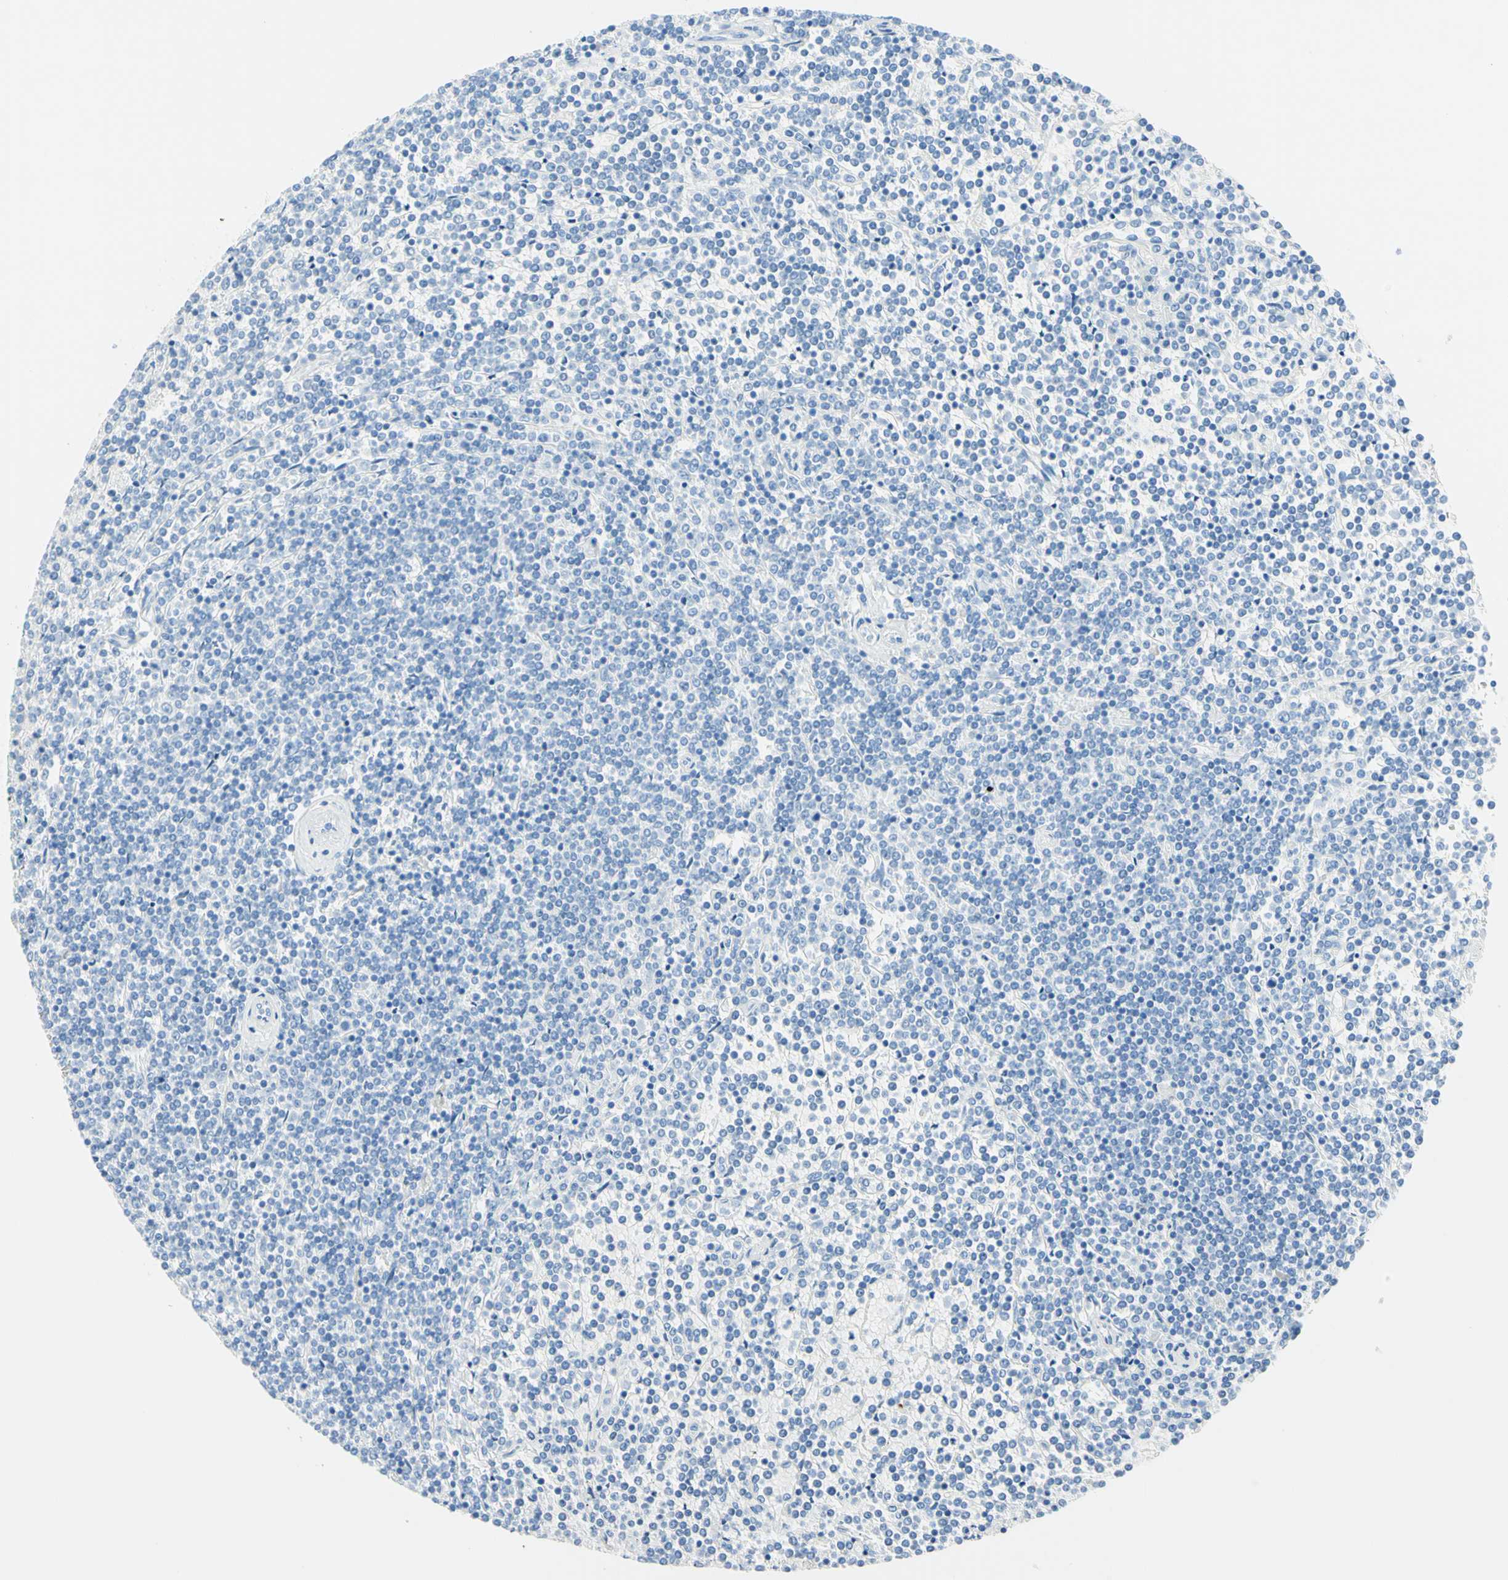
{"staining": {"intensity": "negative", "quantity": "none", "location": "none"}, "tissue": "lymphoma", "cell_type": "Tumor cells", "image_type": "cancer", "snomed": [{"axis": "morphology", "description": "Malignant lymphoma, non-Hodgkin's type, Low grade"}, {"axis": "topography", "description": "Spleen"}], "caption": "High magnification brightfield microscopy of lymphoma stained with DAB (3,3'-diaminobenzidine) (brown) and counterstained with hematoxylin (blue): tumor cells show no significant expression. (Brightfield microscopy of DAB (3,3'-diaminobenzidine) immunohistochemistry (IHC) at high magnification).", "gene": "IL6ST", "patient": {"sex": "female", "age": 19}}